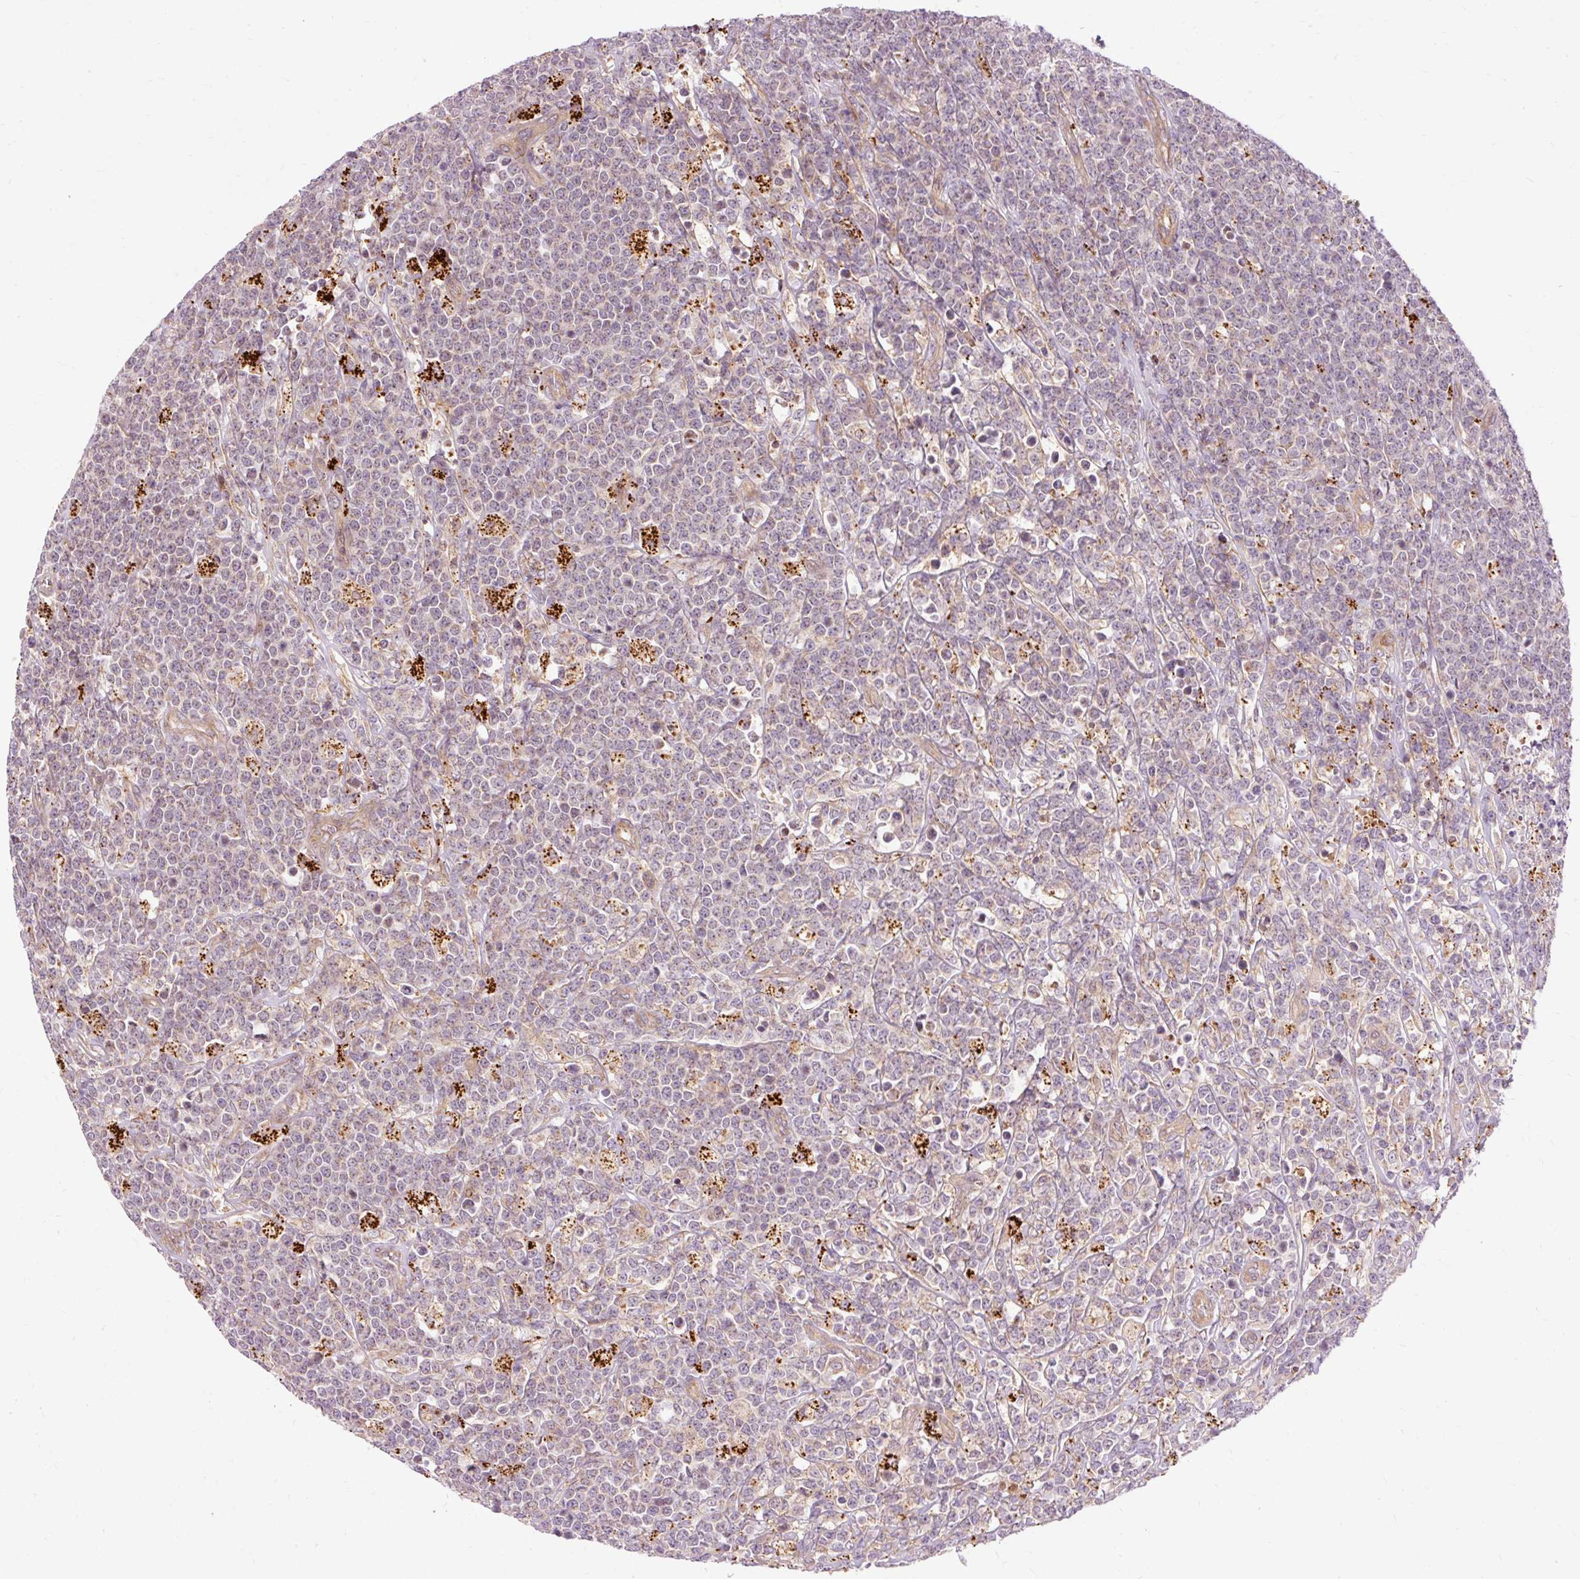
{"staining": {"intensity": "negative", "quantity": "none", "location": "none"}, "tissue": "lymphoma", "cell_type": "Tumor cells", "image_type": "cancer", "snomed": [{"axis": "morphology", "description": "Malignant lymphoma, non-Hodgkin's type, High grade"}, {"axis": "topography", "description": "Small intestine"}], "caption": "The micrograph exhibits no staining of tumor cells in malignant lymphoma, non-Hodgkin's type (high-grade).", "gene": "RIPOR3", "patient": {"sex": "male", "age": 8}}